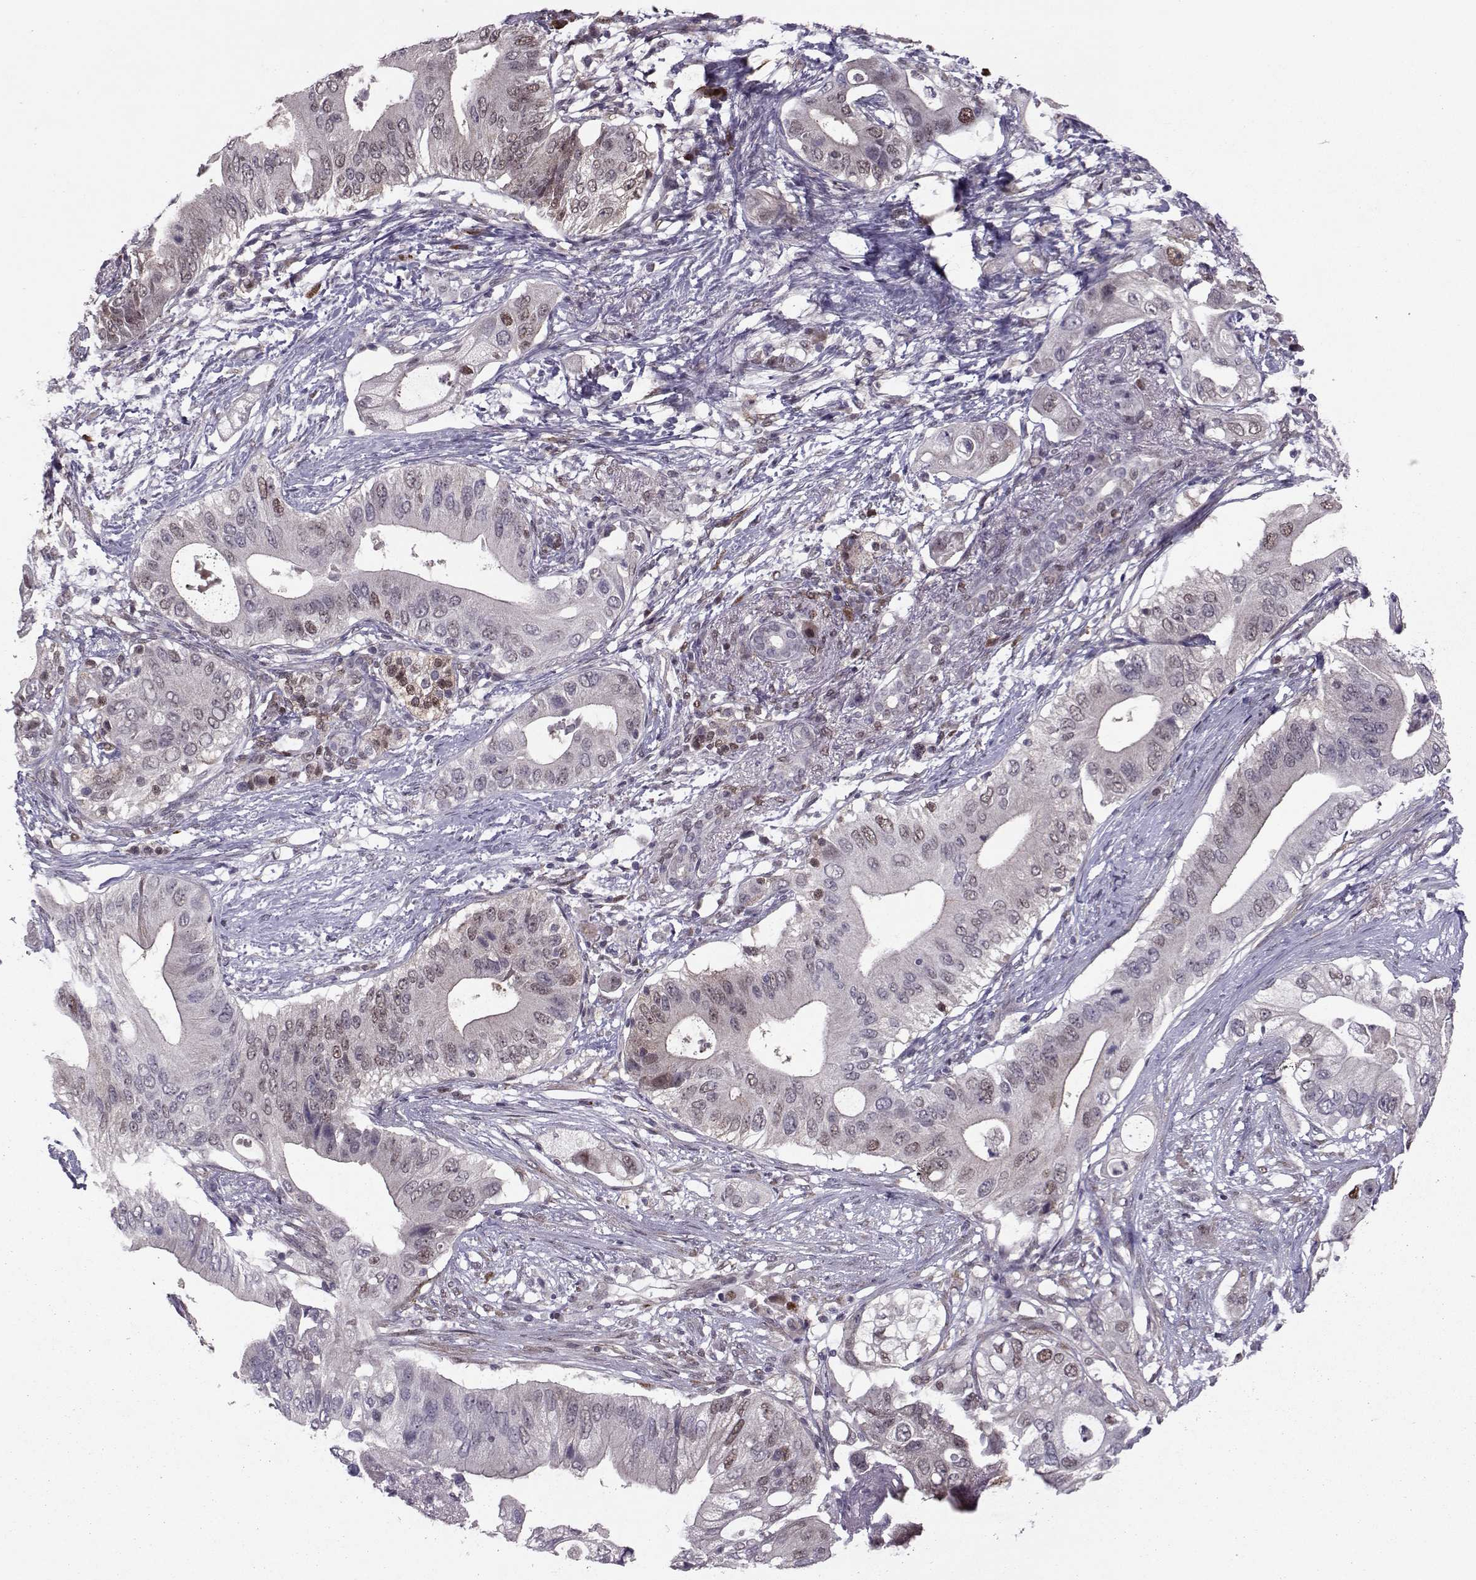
{"staining": {"intensity": "weak", "quantity": "<25%", "location": "nuclear"}, "tissue": "pancreatic cancer", "cell_type": "Tumor cells", "image_type": "cancer", "snomed": [{"axis": "morphology", "description": "Adenocarcinoma, NOS"}, {"axis": "topography", "description": "Pancreas"}], "caption": "Tumor cells show no significant protein positivity in pancreatic cancer.", "gene": "CDK4", "patient": {"sex": "female", "age": 72}}